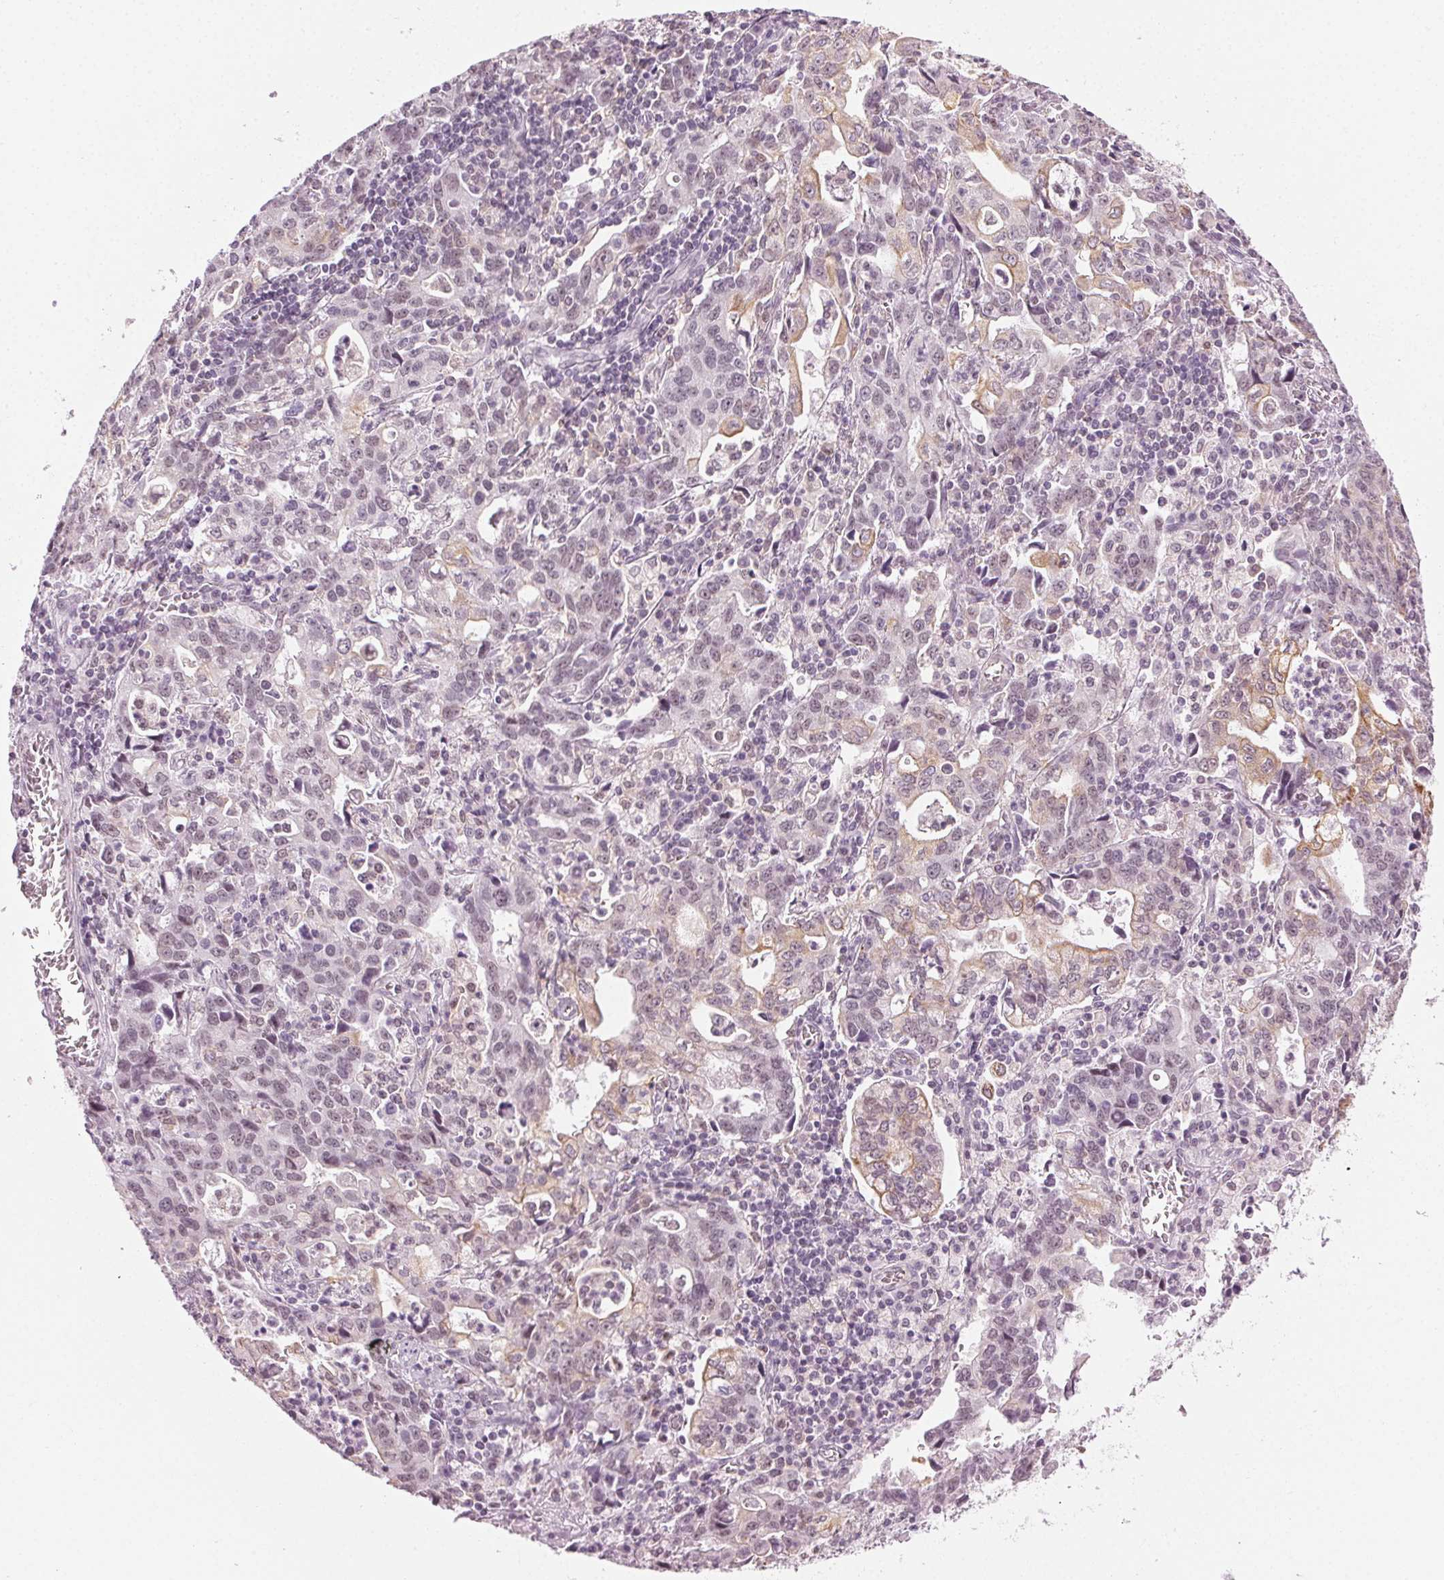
{"staining": {"intensity": "weak", "quantity": "25%-75%", "location": "cytoplasmic/membranous"}, "tissue": "stomach cancer", "cell_type": "Tumor cells", "image_type": "cancer", "snomed": [{"axis": "morphology", "description": "Adenocarcinoma, NOS"}, {"axis": "topography", "description": "Stomach, upper"}], "caption": "A low amount of weak cytoplasmic/membranous staining is present in about 25%-75% of tumor cells in stomach cancer tissue. (DAB IHC, brown staining for protein, blue staining for nuclei).", "gene": "AIF1L", "patient": {"sex": "male", "age": 85}}